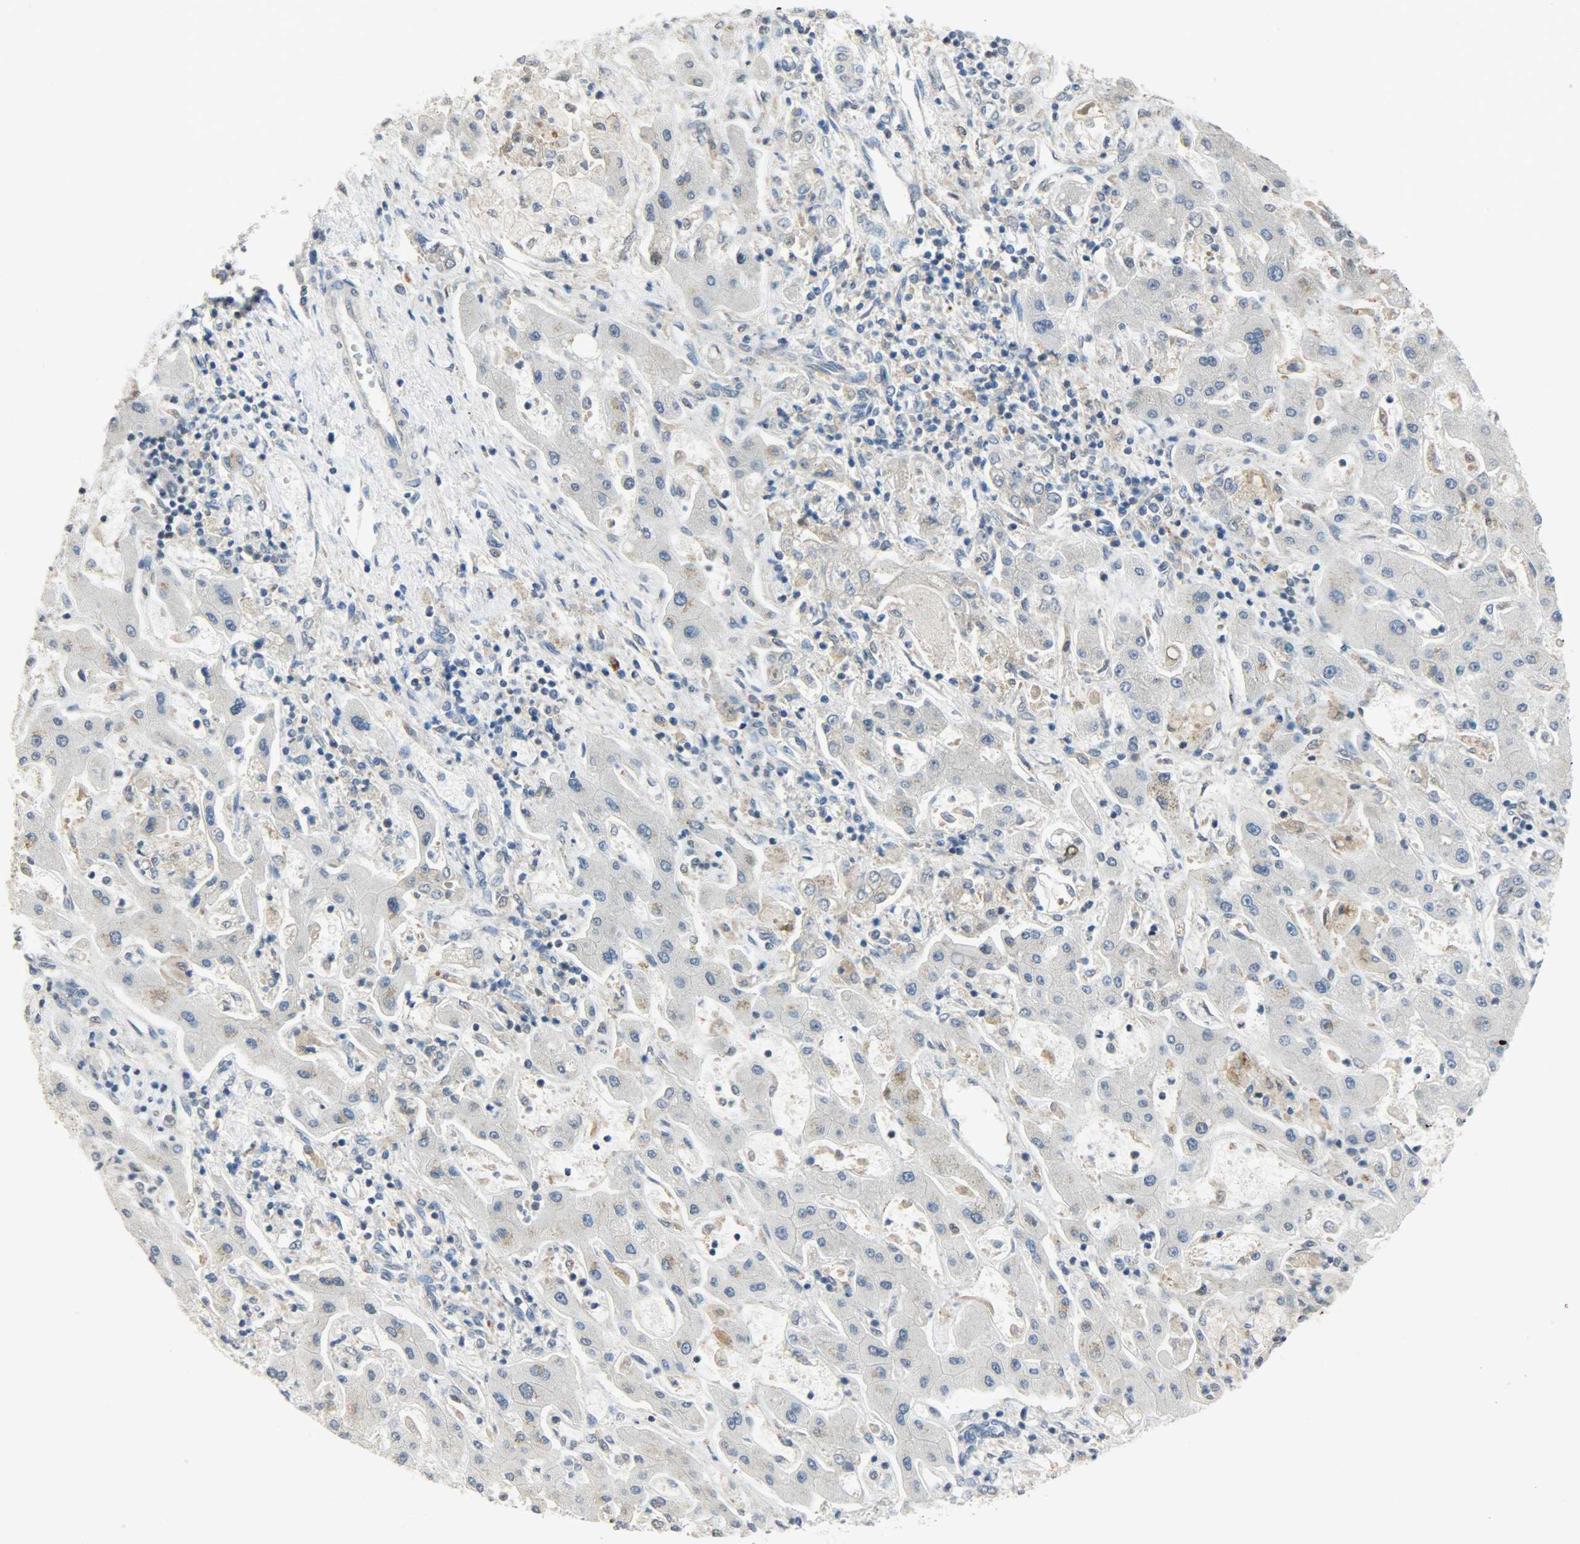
{"staining": {"intensity": "negative", "quantity": "none", "location": "none"}, "tissue": "liver cancer", "cell_type": "Tumor cells", "image_type": "cancer", "snomed": [{"axis": "morphology", "description": "Cholangiocarcinoma"}, {"axis": "topography", "description": "Liver"}], "caption": "DAB immunohistochemical staining of human liver cholangiocarcinoma displays no significant staining in tumor cells.", "gene": "TRIM21", "patient": {"sex": "male", "age": 50}}